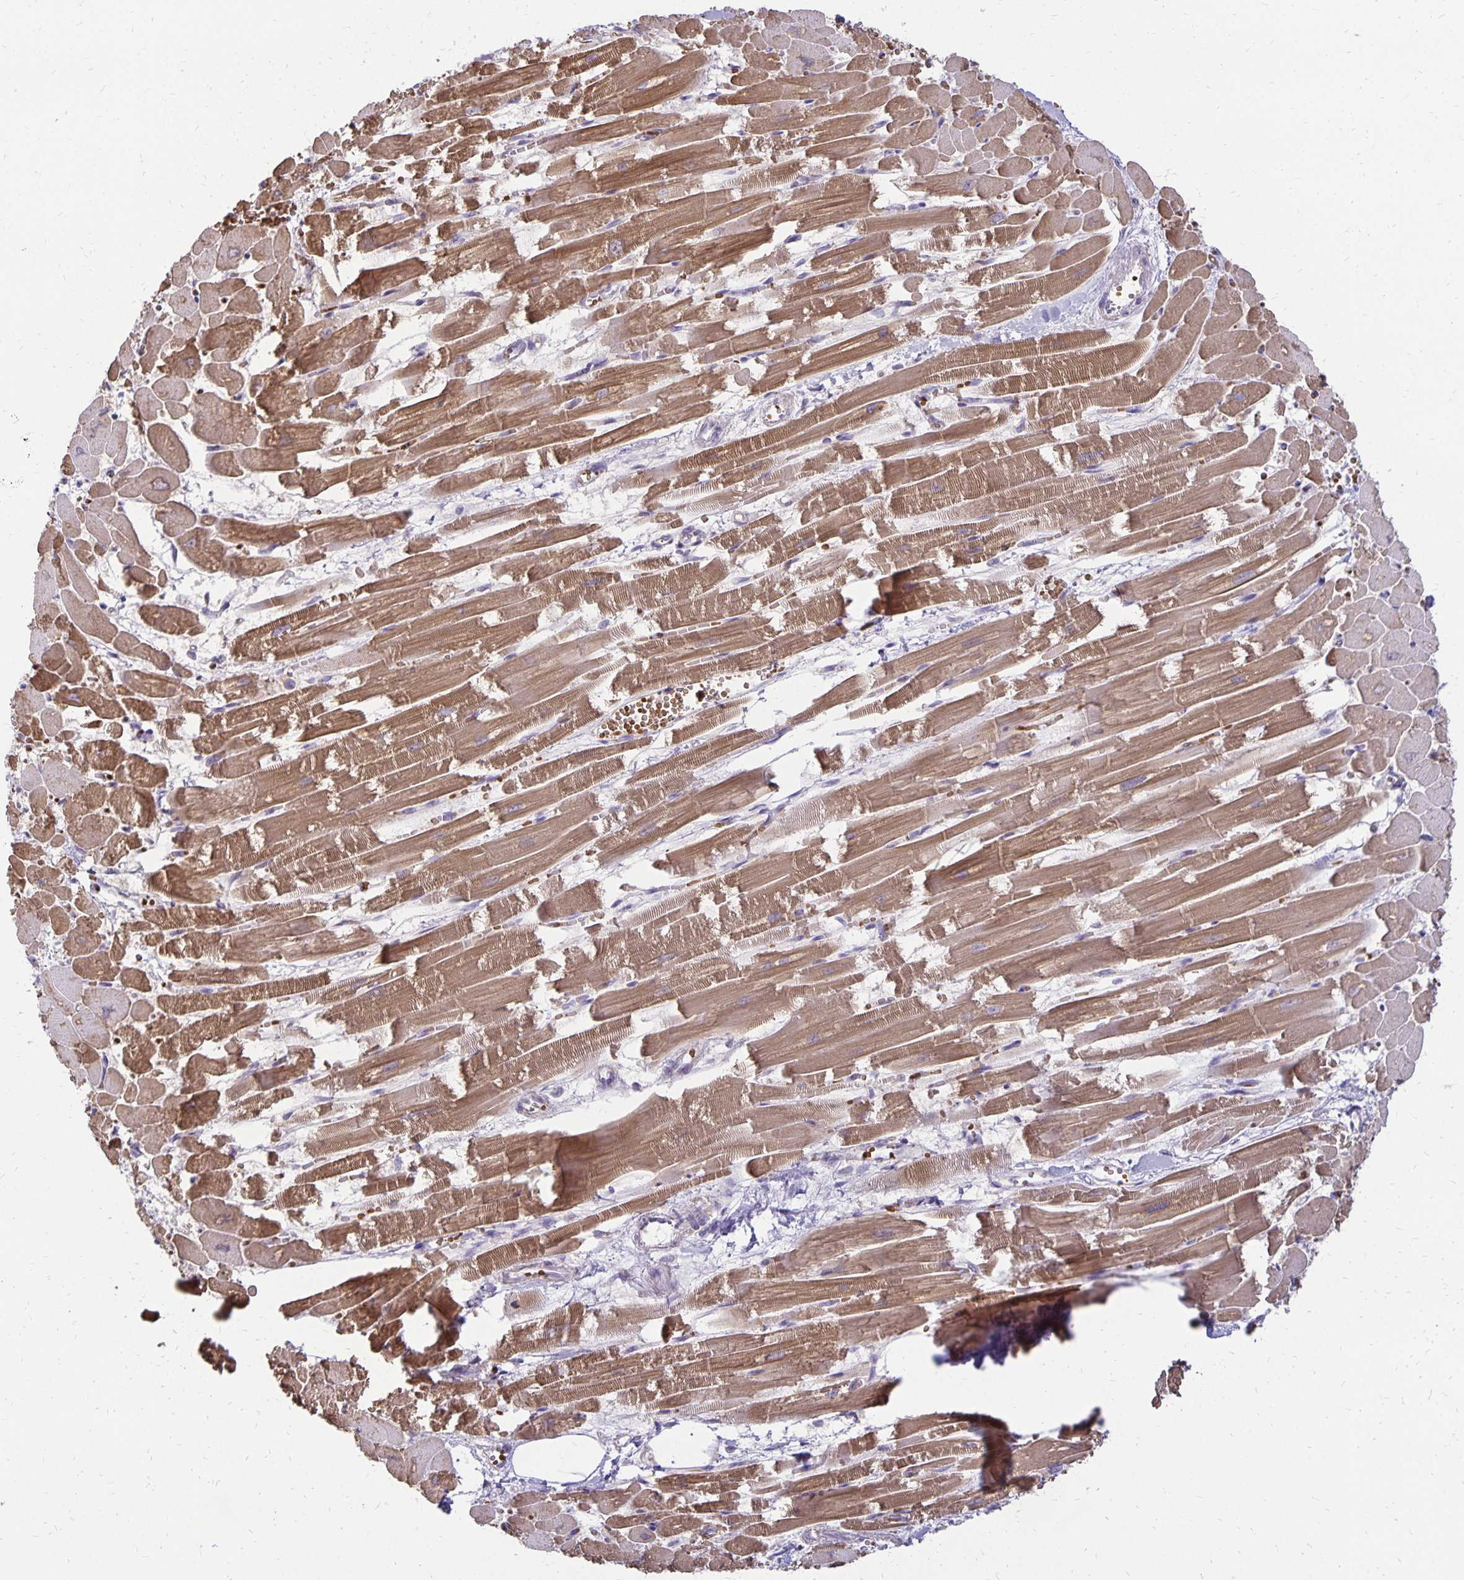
{"staining": {"intensity": "moderate", "quantity": ">75%", "location": "cytoplasmic/membranous"}, "tissue": "heart muscle", "cell_type": "Cardiomyocytes", "image_type": "normal", "snomed": [{"axis": "morphology", "description": "Normal tissue, NOS"}, {"axis": "topography", "description": "Heart"}], "caption": "Protein analysis of unremarkable heart muscle displays moderate cytoplasmic/membranous positivity in about >75% of cardiomyocytes. Immunohistochemistry (ihc) stains the protein in brown and the nuclei are stained blue.", "gene": "FN3K", "patient": {"sex": "female", "age": 52}}